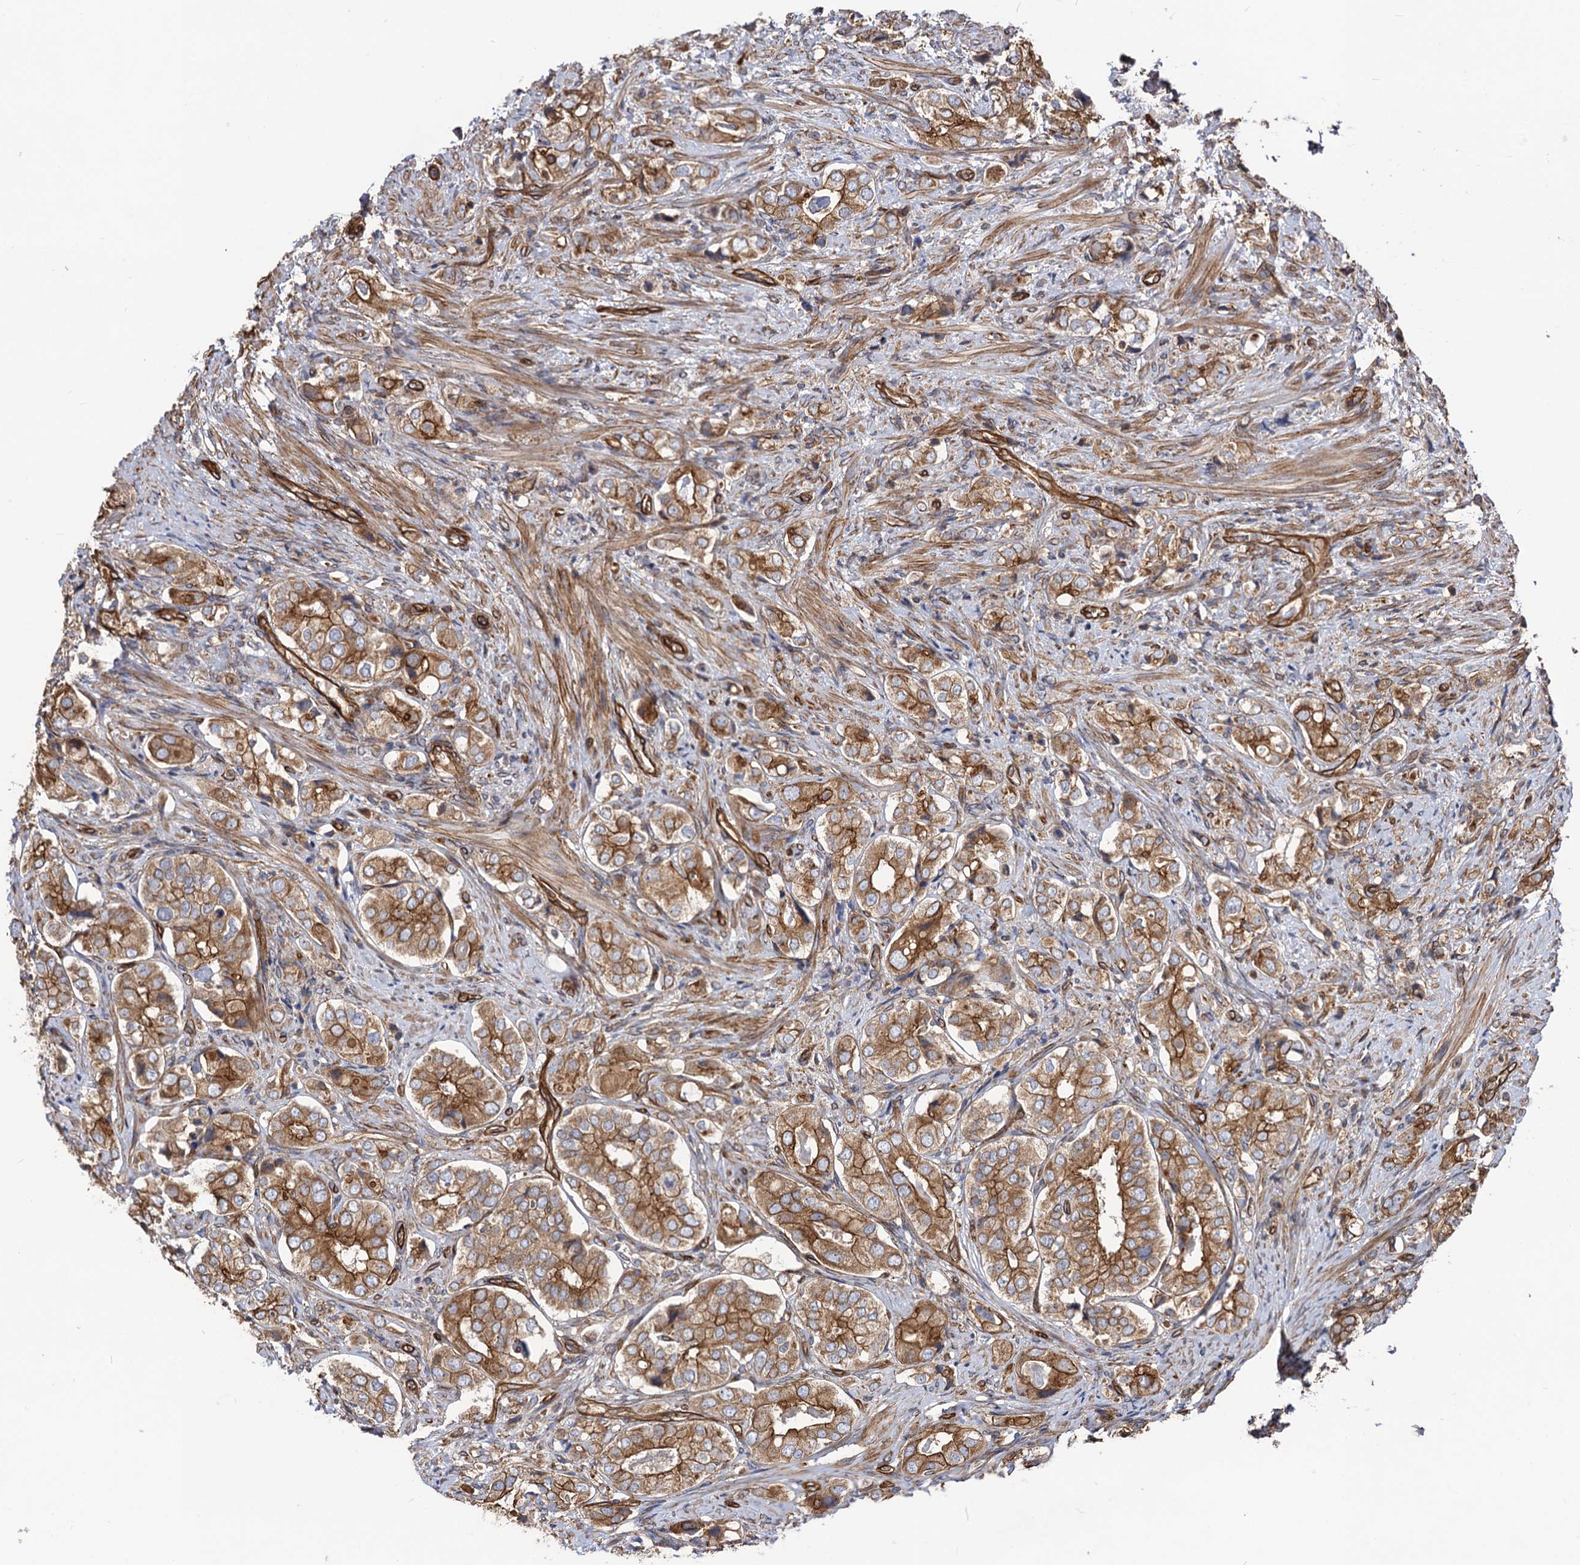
{"staining": {"intensity": "moderate", "quantity": ">75%", "location": "cytoplasmic/membranous"}, "tissue": "prostate cancer", "cell_type": "Tumor cells", "image_type": "cancer", "snomed": [{"axis": "morphology", "description": "Adenocarcinoma, High grade"}, {"axis": "topography", "description": "Prostate"}], "caption": "Prostate cancer was stained to show a protein in brown. There is medium levels of moderate cytoplasmic/membranous staining in about >75% of tumor cells.", "gene": "CIP2A", "patient": {"sex": "male", "age": 65}}